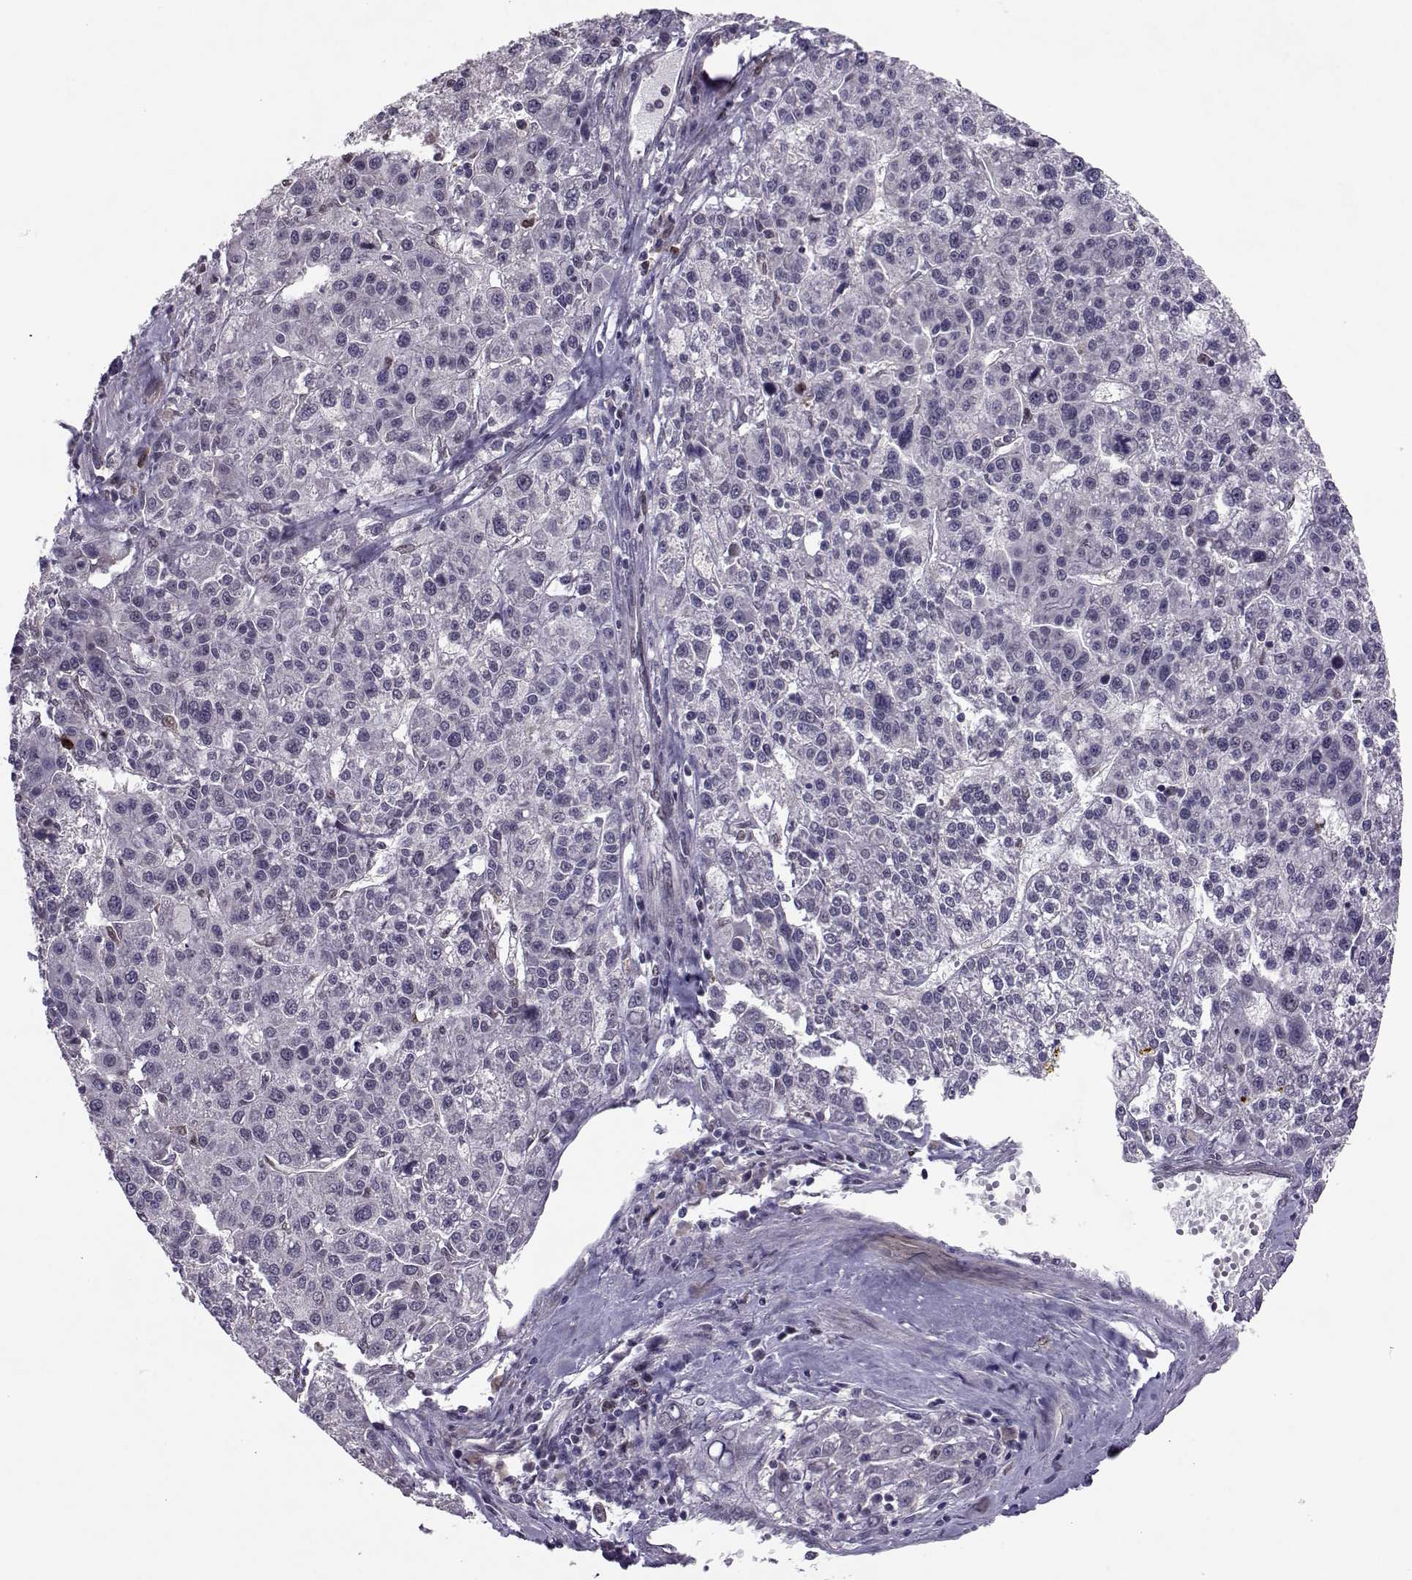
{"staining": {"intensity": "negative", "quantity": "none", "location": "none"}, "tissue": "liver cancer", "cell_type": "Tumor cells", "image_type": "cancer", "snomed": [{"axis": "morphology", "description": "Carcinoma, Hepatocellular, NOS"}, {"axis": "topography", "description": "Liver"}], "caption": "A photomicrograph of hepatocellular carcinoma (liver) stained for a protein exhibits no brown staining in tumor cells. The staining was performed using DAB (3,3'-diaminobenzidine) to visualize the protein expression in brown, while the nuclei were stained in blue with hematoxylin (Magnification: 20x).", "gene": "CDK4", "patient": {"sex": "female", "age": 58}}